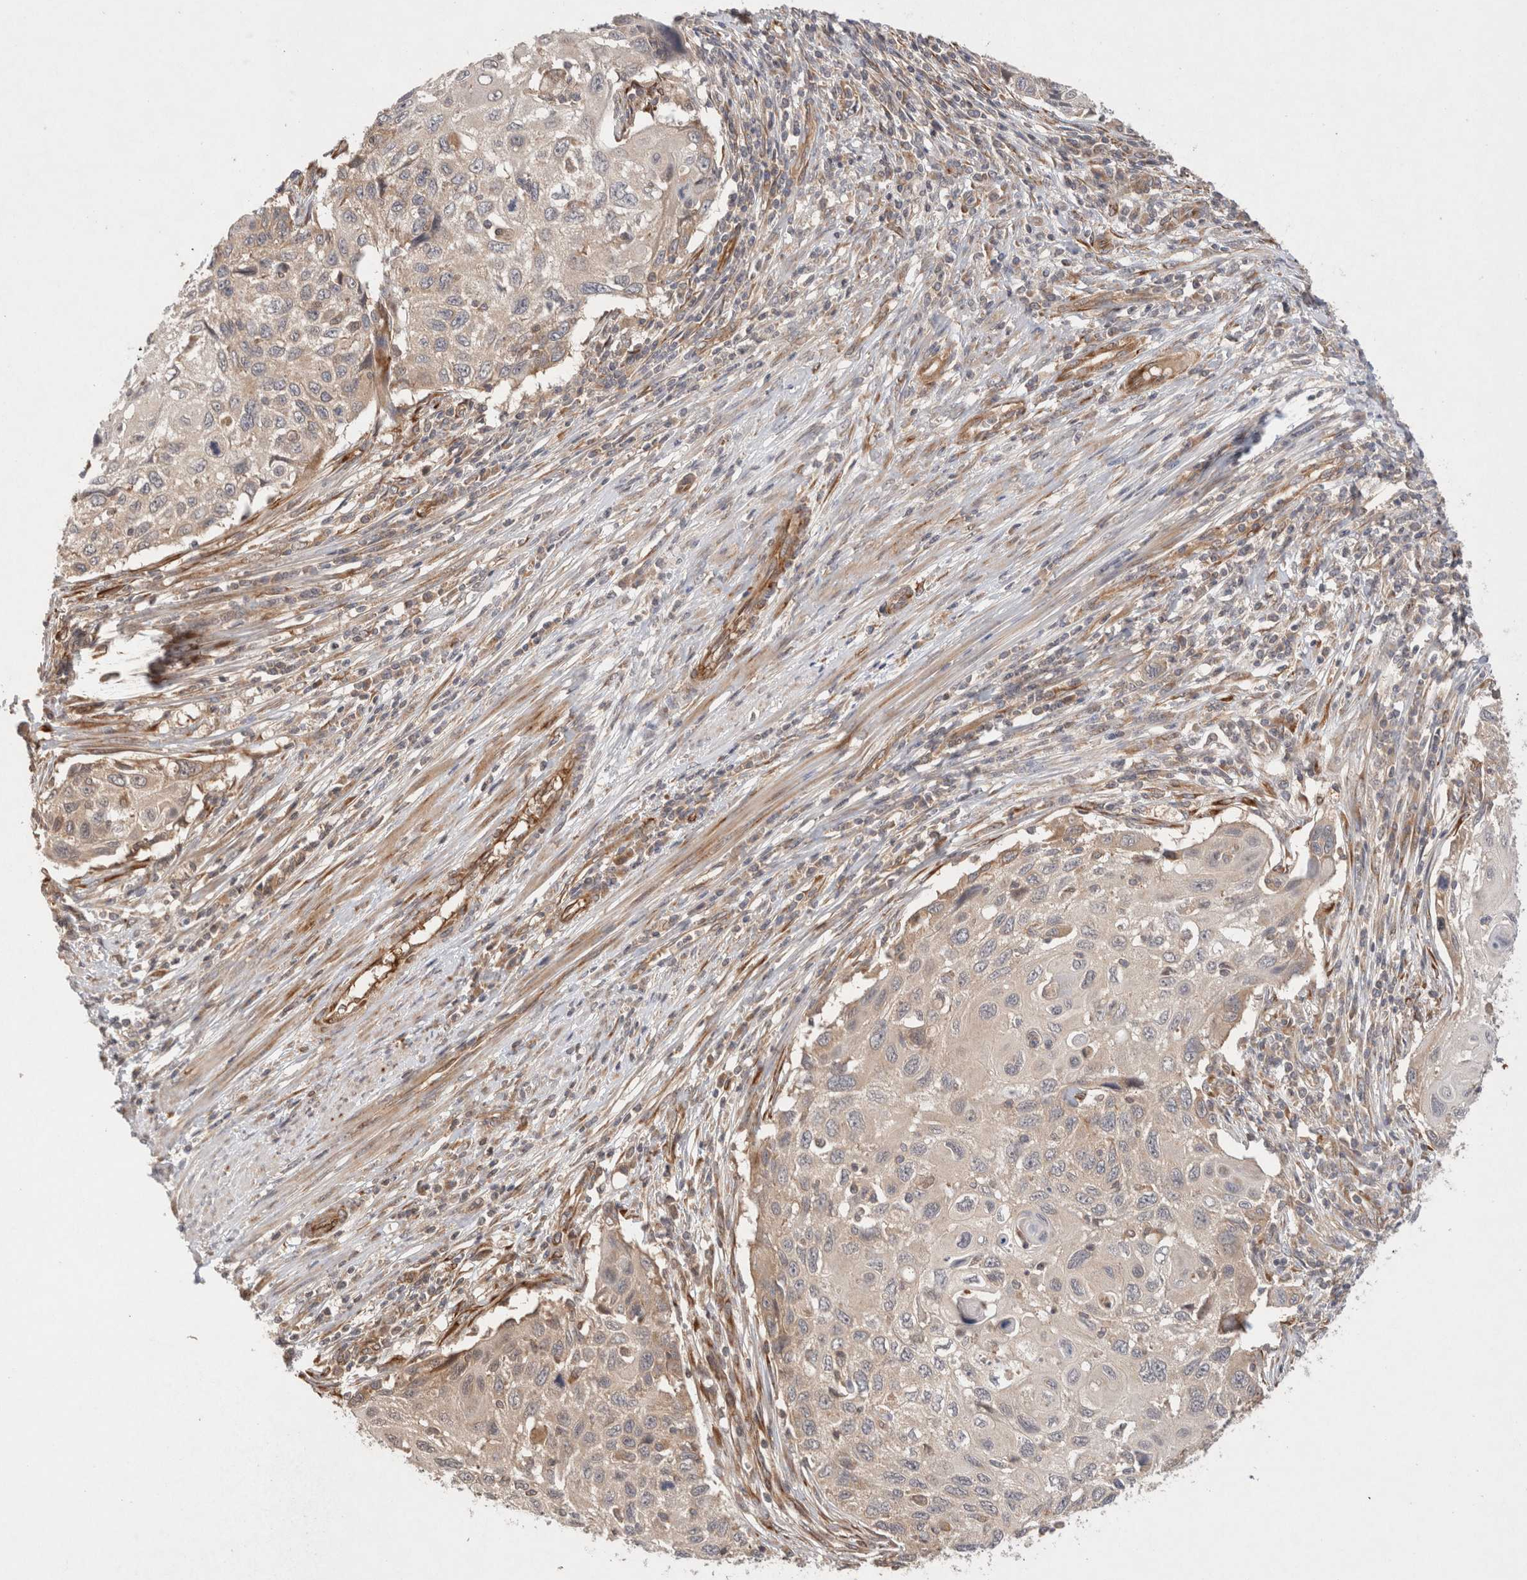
{"staining": {"intensity": "weak", "quantity": ">75%", "location": "cytoplasmic/membranous"}, "tissue": "cervical cancer", "cell_type": "Tumor cells", "image_type": "cancer", "snomed": [{"axis": "morphology", "description": "Squamous cell carcinoma, NOS"}, {"axis": "topography", "description": "Cervix"}], "caption": "About >75% of tumor cells in human cervical cancer show weak cytoplasmic/membranous protein positivity as visualized by brown immunohistochemical staining.", "gene": "KLHL20", "patient": {"sex": "female", "age": 70}}